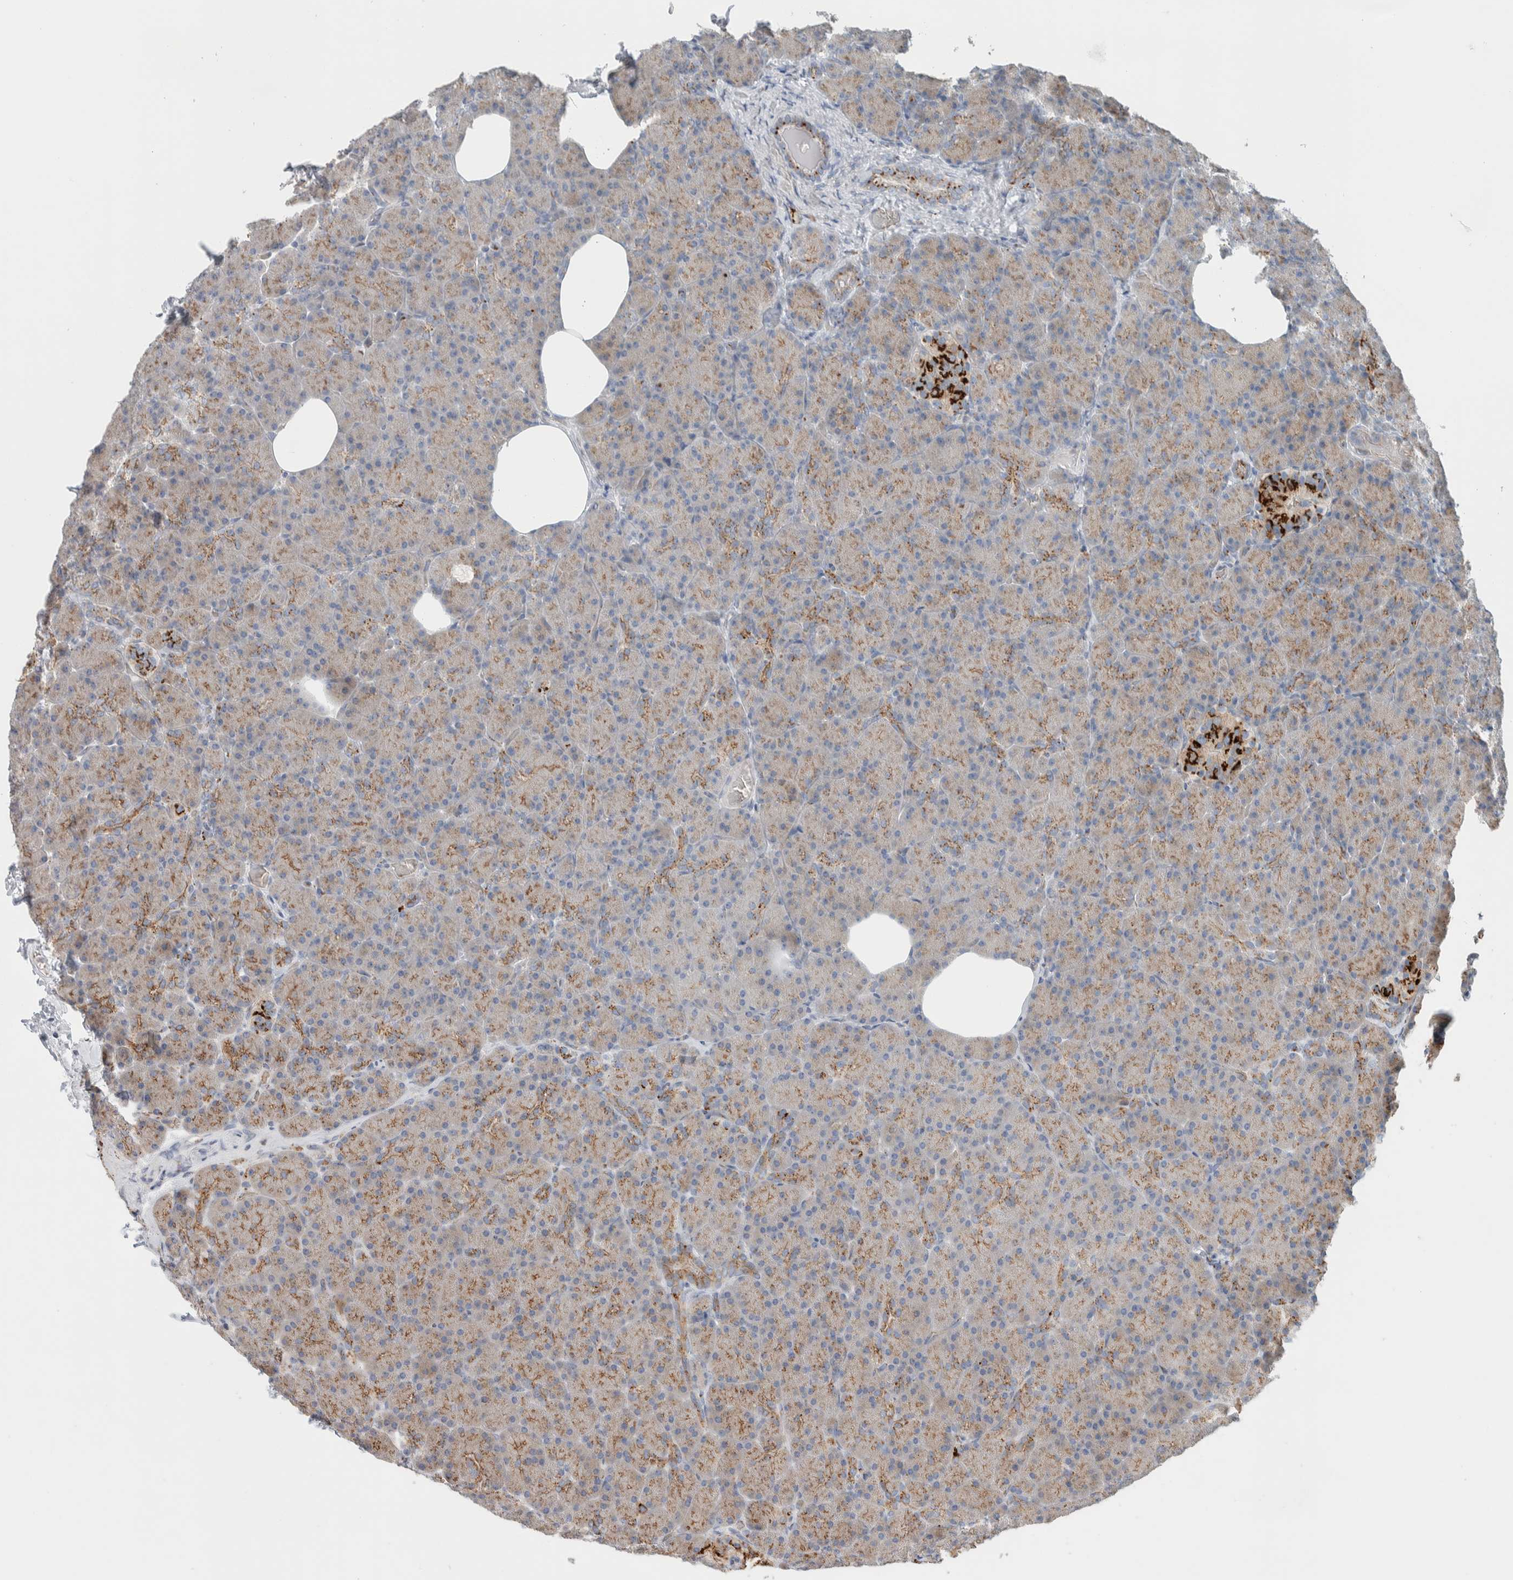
{"staining": {"intensity": "moderate", "quantity": "25%-75%", "location": "cytoplasmic/membranous"}, "tissue": "pancreas", "cell_type": "Exocrine glandular cells", "image_type": "normal", "snomed": [{"axis": "morphology", "description": "Normal tissue, NOS"}, {"axis": "topography", "description": "Pancreas"}], "caption": "A high-resolution photomicrograph shows immunohistochemistry (IHC) staining of benign pancreas, which displays moderate cytoplasmic/membranous positivity in approximately 25%-75% of exocrine glandular cells.", "gene": "SLC38A10", "patient": {"sex": "female", "age": 43}}